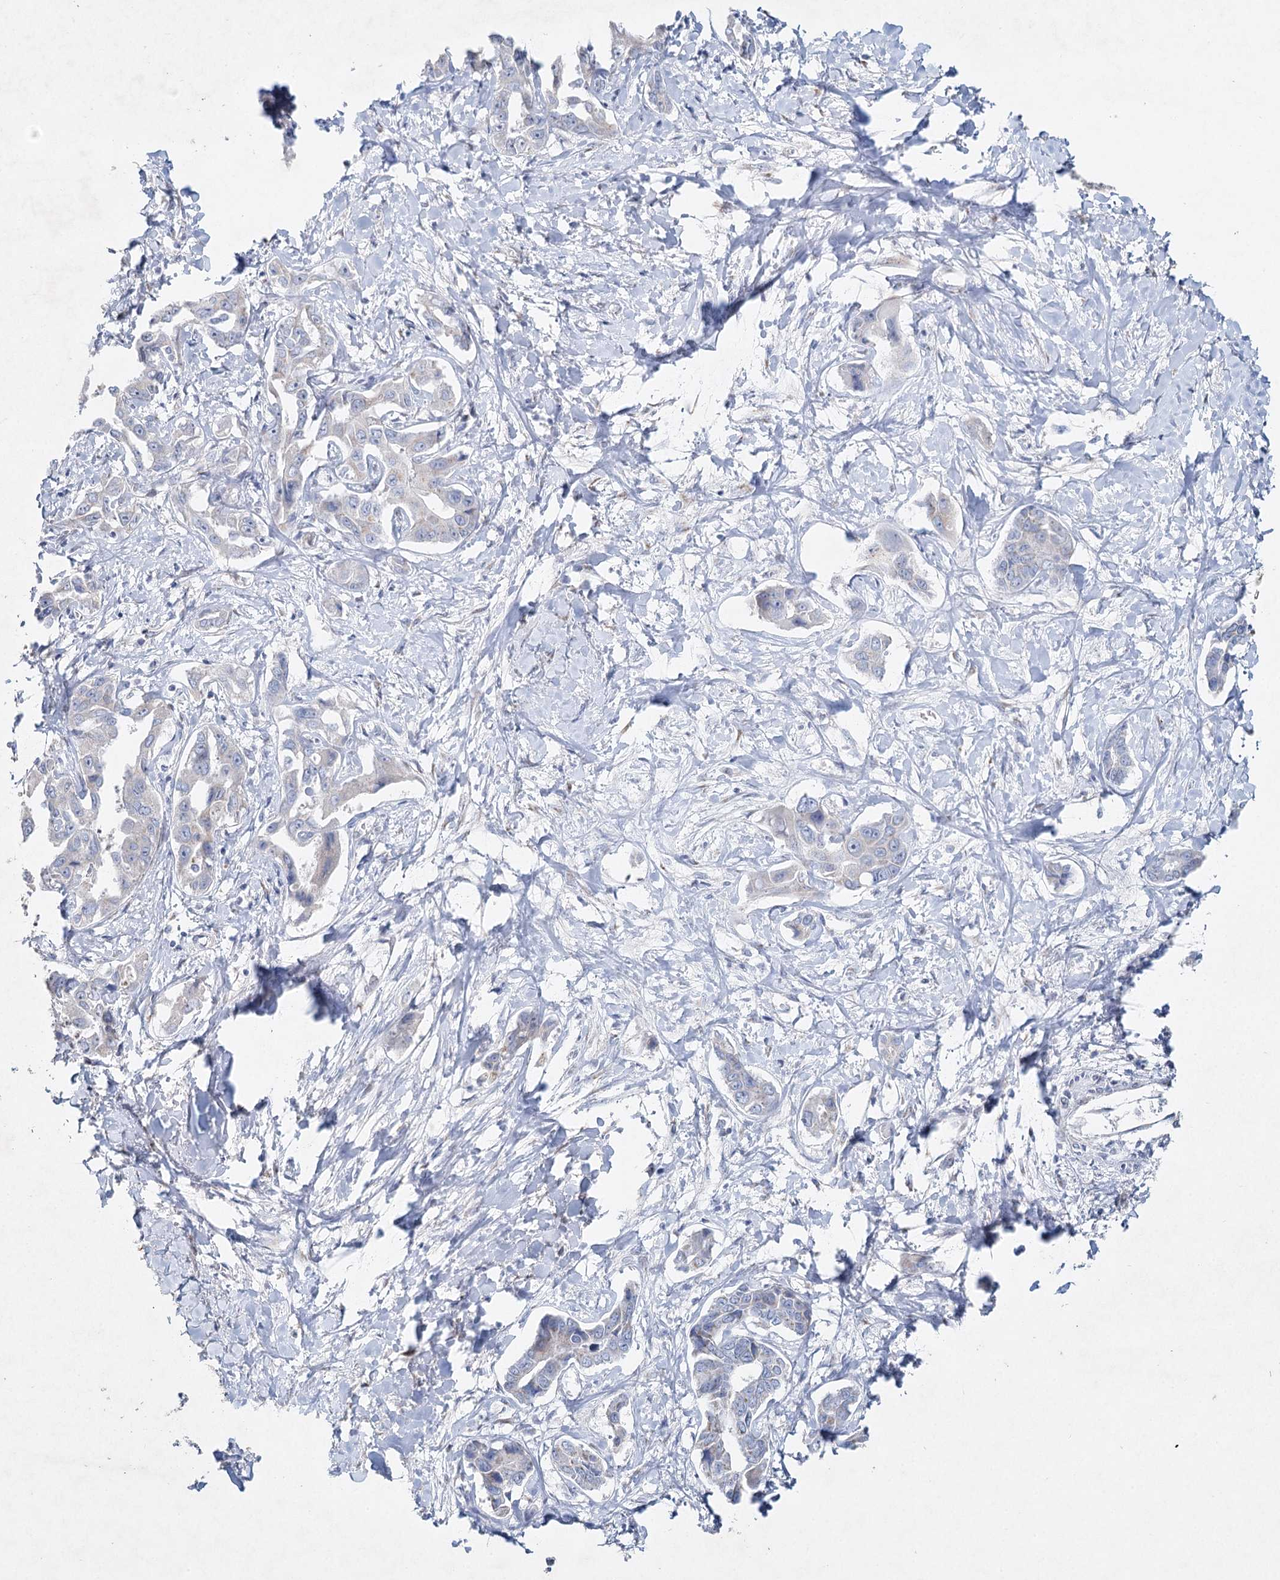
{"staining": {"intensity": "negative", "quantity": "none", "location": "none"}, "tissue": "liver cancer", "cell_type": "Tumor cells", "image_type": "cancer", "snomed": [{"axis": "morphology", "description": "Cholangiocarcinoma"}, {"axis": "topography", "description": "Liver"}], "caption": "A micrograph of human liver cholangiocarcinoma is negative for staining in tumor cells. (Stains: DAB (3,3'-diaminobenzidine) immunohistochemistry (IHC) with hematoxylin counter stain, Microscopy: brightfield microscopy at high magnification).", "gene": "RFX6", "patient": {"sex": "male", "age": 59}}